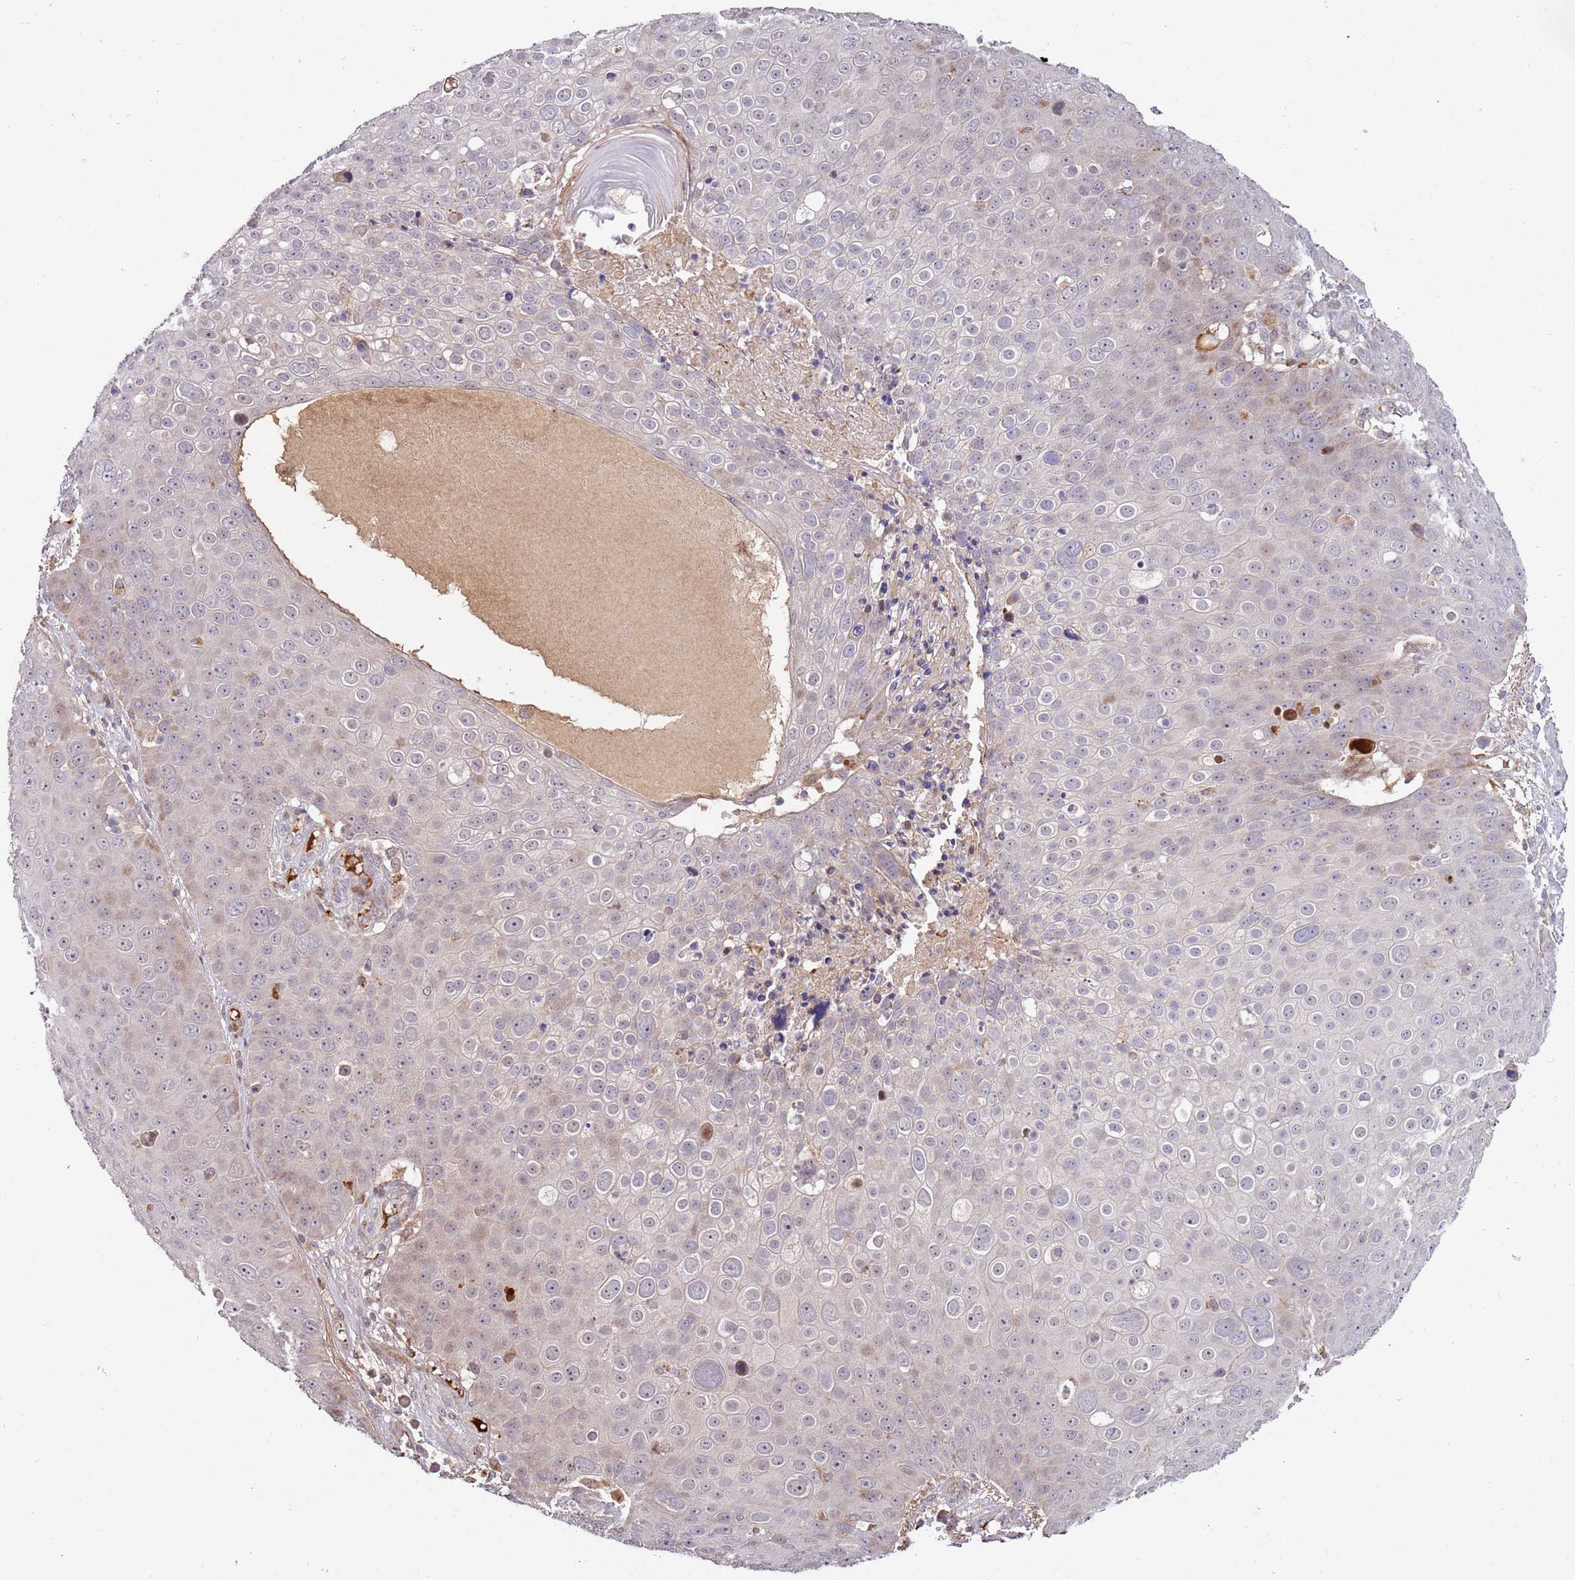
{"staining": {"intensity": "weak", "quantity": "<25%", "location": "cytoplasmic/membranous"}, "tissue": "skin cancer", "cell_type": "Tumor cells", "image_type": "cancer", "snomed": [{"axis": "morphology", "description": "Squamous cell carcinoma, NOS"}, {"axis": "topography", "description": "Skin"}], "caption": "Tumor cells are negative for brown protein staining in skin squamous cell carcinoma. (DAB (3,3'-diaminobenzidine) immunohistochemistry (IHC), high magnification).", "gene": "RHBDL1", "patient": {"sex": "male", "age": 71}}